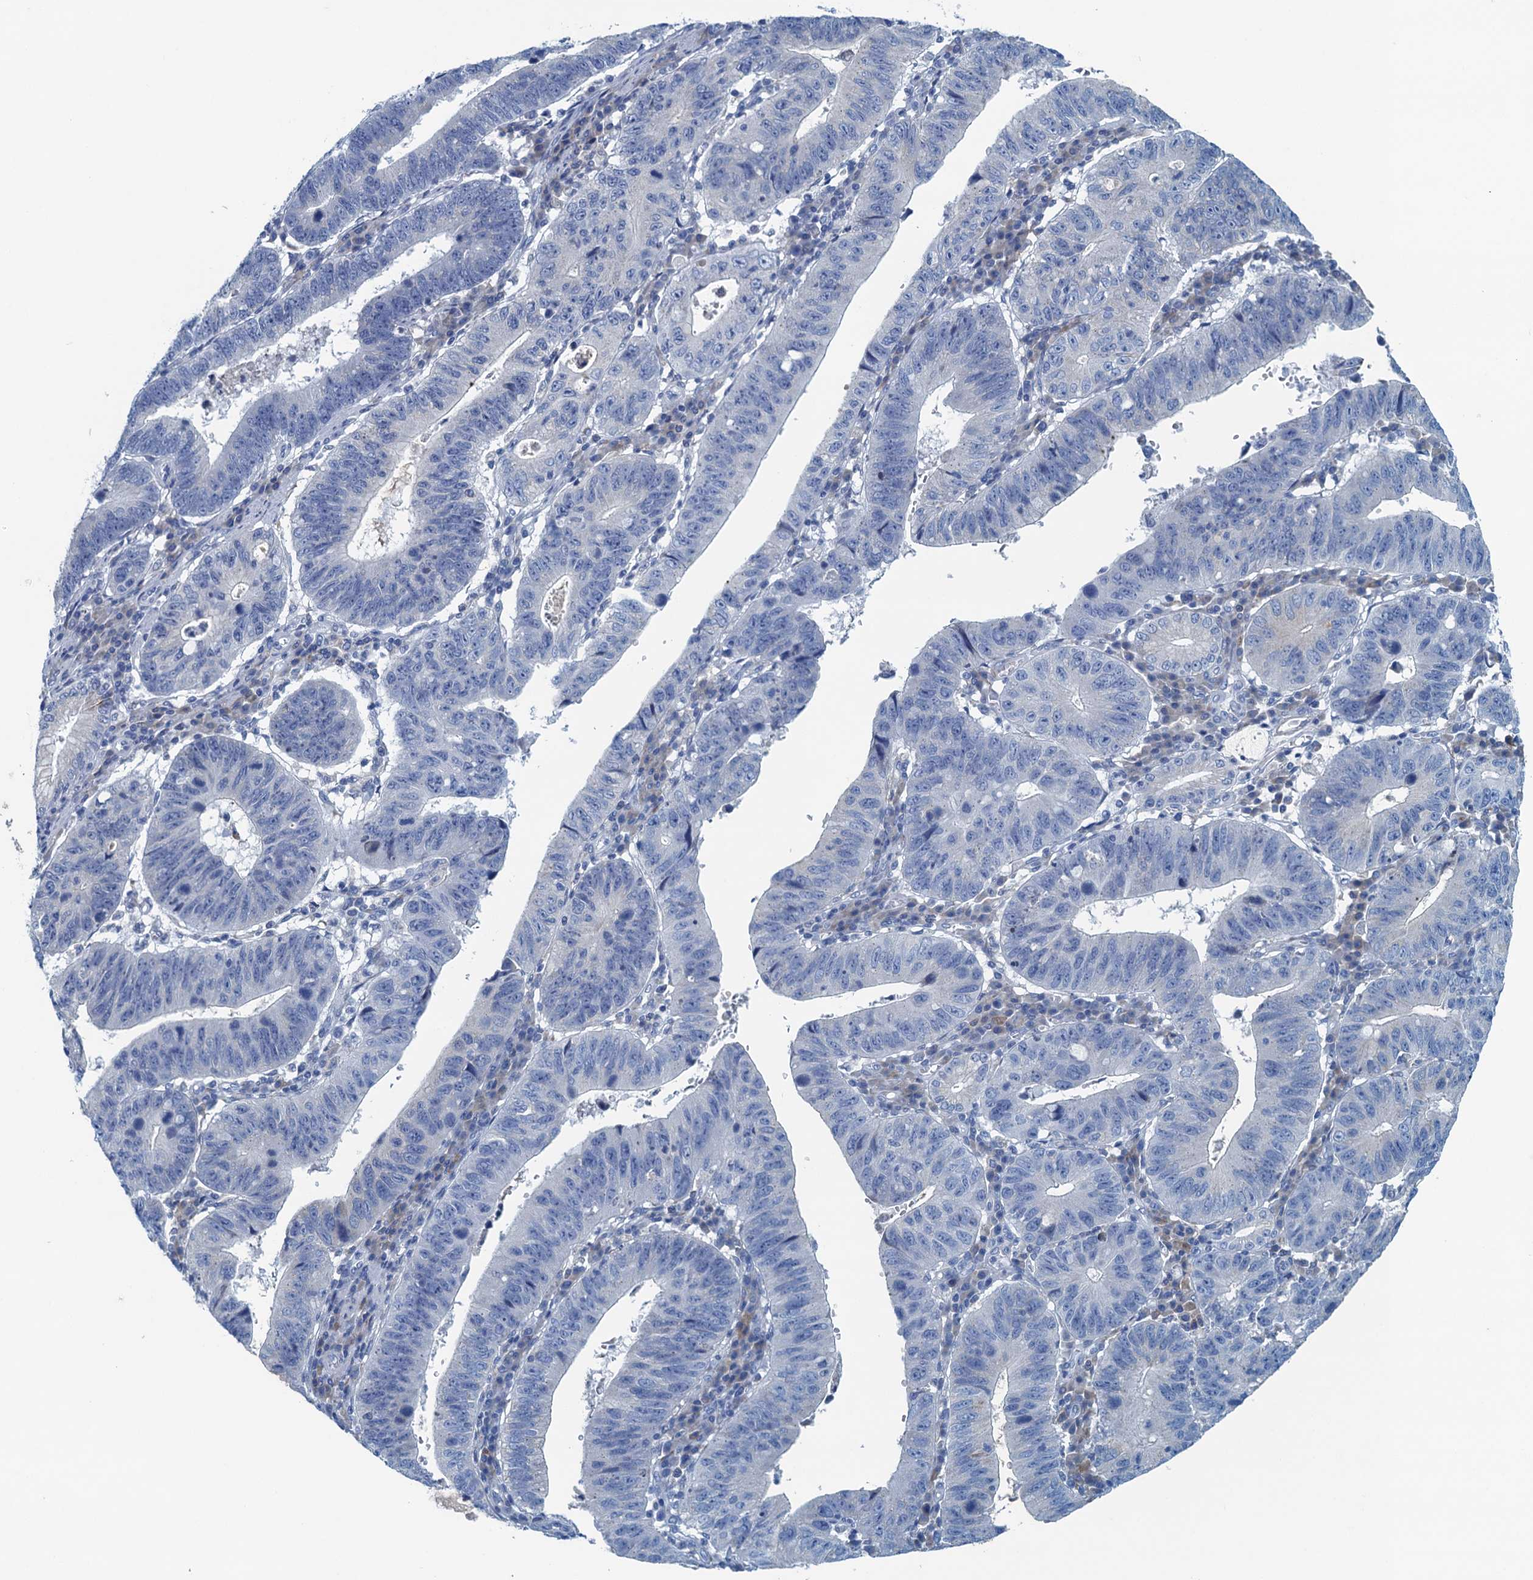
{"staining": {"intensity": "negative", "quantity": "none", "location": "none"}, "tissue": "stomach cancer", "cell_type": "Tumor cells", "image_type": "cancer", "snomed": [{"axis": "morphology", "description": "Adenocarcinoma, NOS"}, {"axis": "topography", "description": "Stomach"}], "caption": "Immunohistochemical staining of stomach adenocarcinoma demonstrates no significant positivity in tumor cells. The staining was performed using DAB to visualize the protein expression in brown, while the nuclei were stained in blue with hematoxylin (Magnification: 20x).", "gene": "C10orf88", "patient": {"sex": "male", "age": 59}}